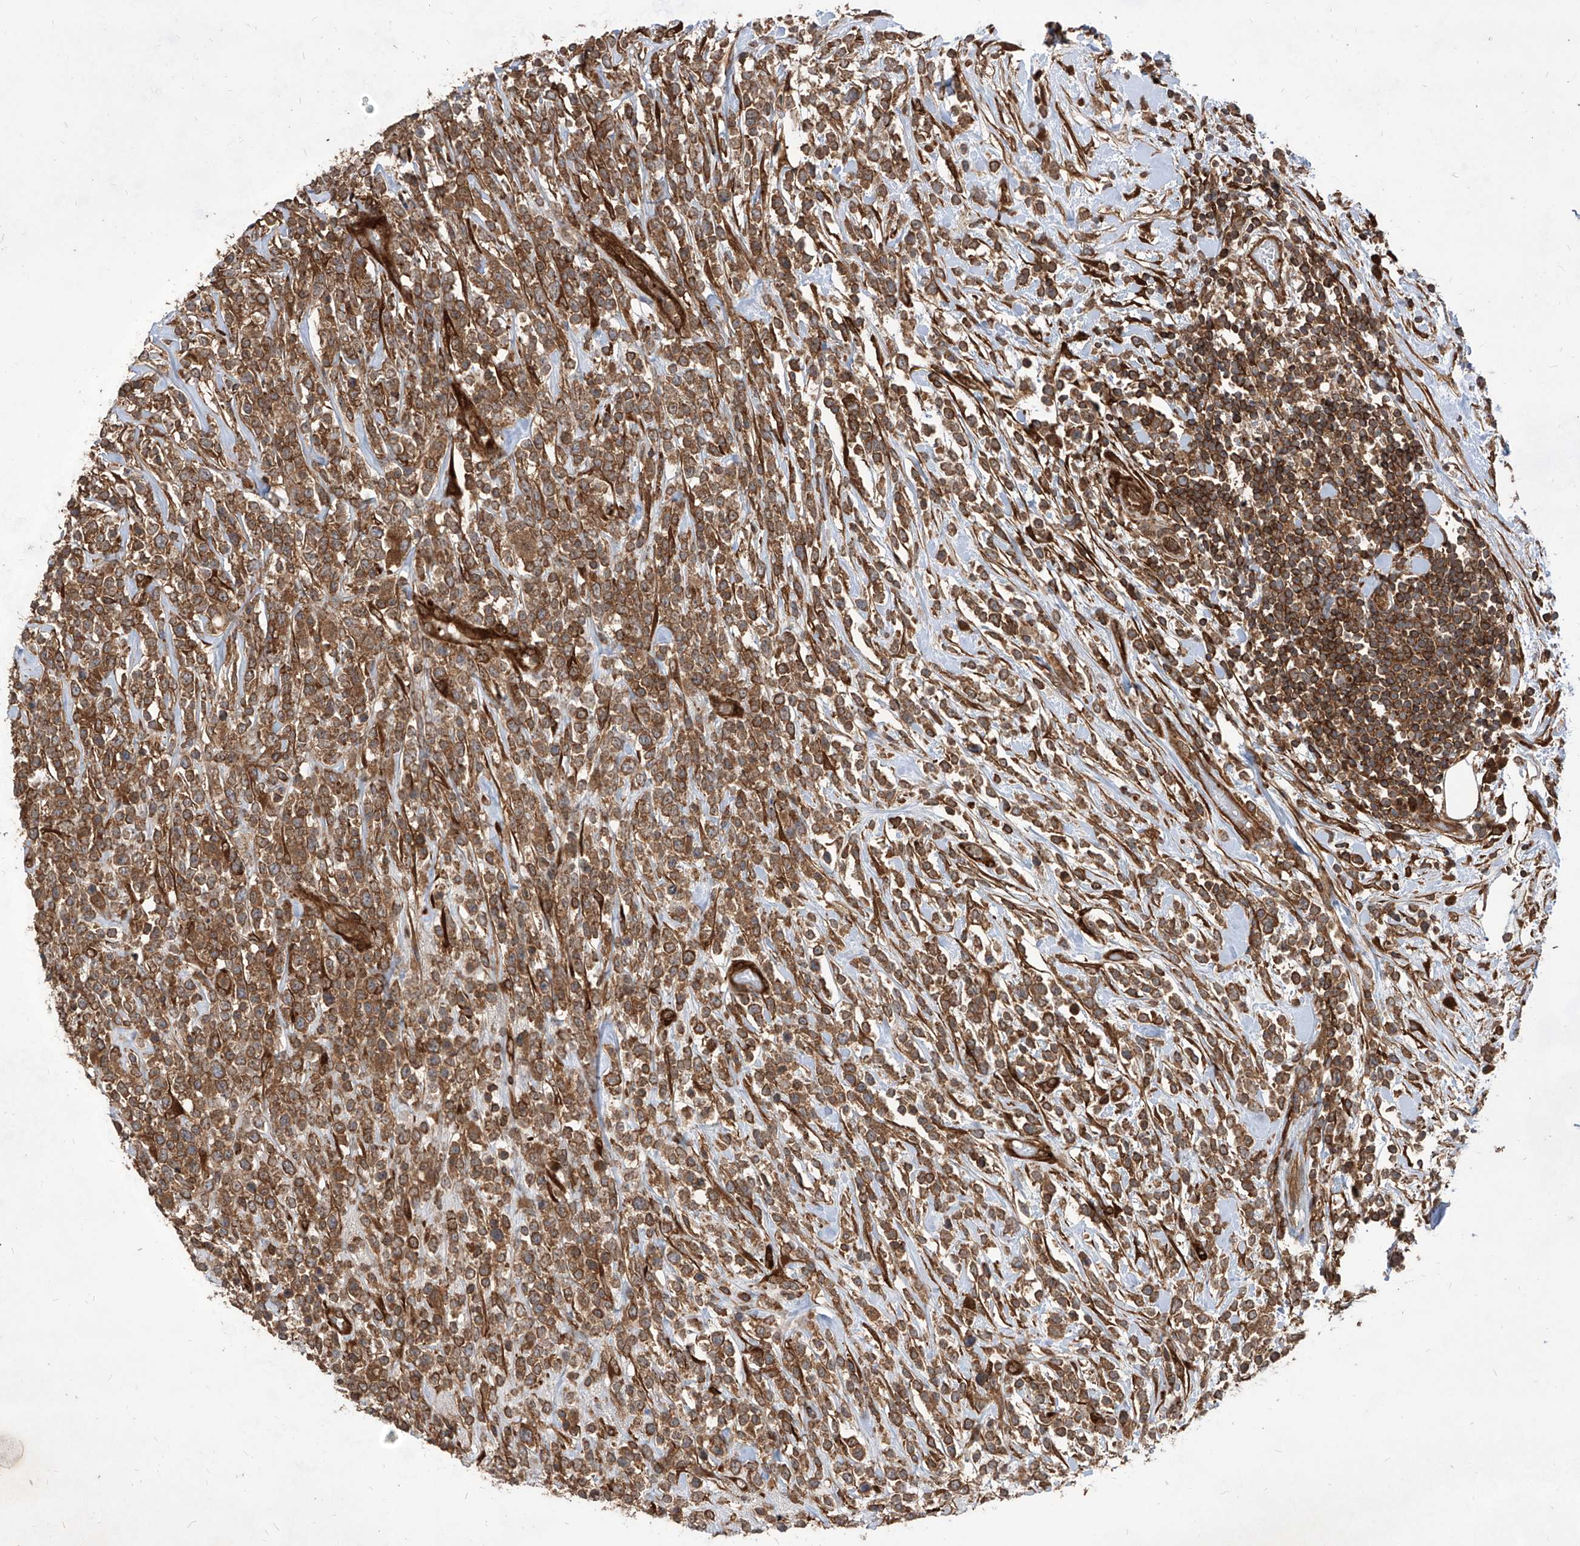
{"staining": {"intensity": "moderate", "quantity": ">75%", "location": "cytoplasmic/membranous"}, "tissue": "lymphoma", "cell_type": "Tumor cells", "image_type": "cancer", "snomed": [{"axis": "morphology", "description": "Malignant lymphoma, non-Hodgkin's type, High grade"}, {"axis": "topography", "description": "Colon"}], "caption": "This image demonstrates lymphoma stained with immunohistochemistry to label a protein in brown. The cytoplasmic/membranous of tumor cells show moderate positivity for the protein. Nuclei are counter-stained blue.", "gene": "MAGED2", "patient": {"sex": "female", "age": 53}}